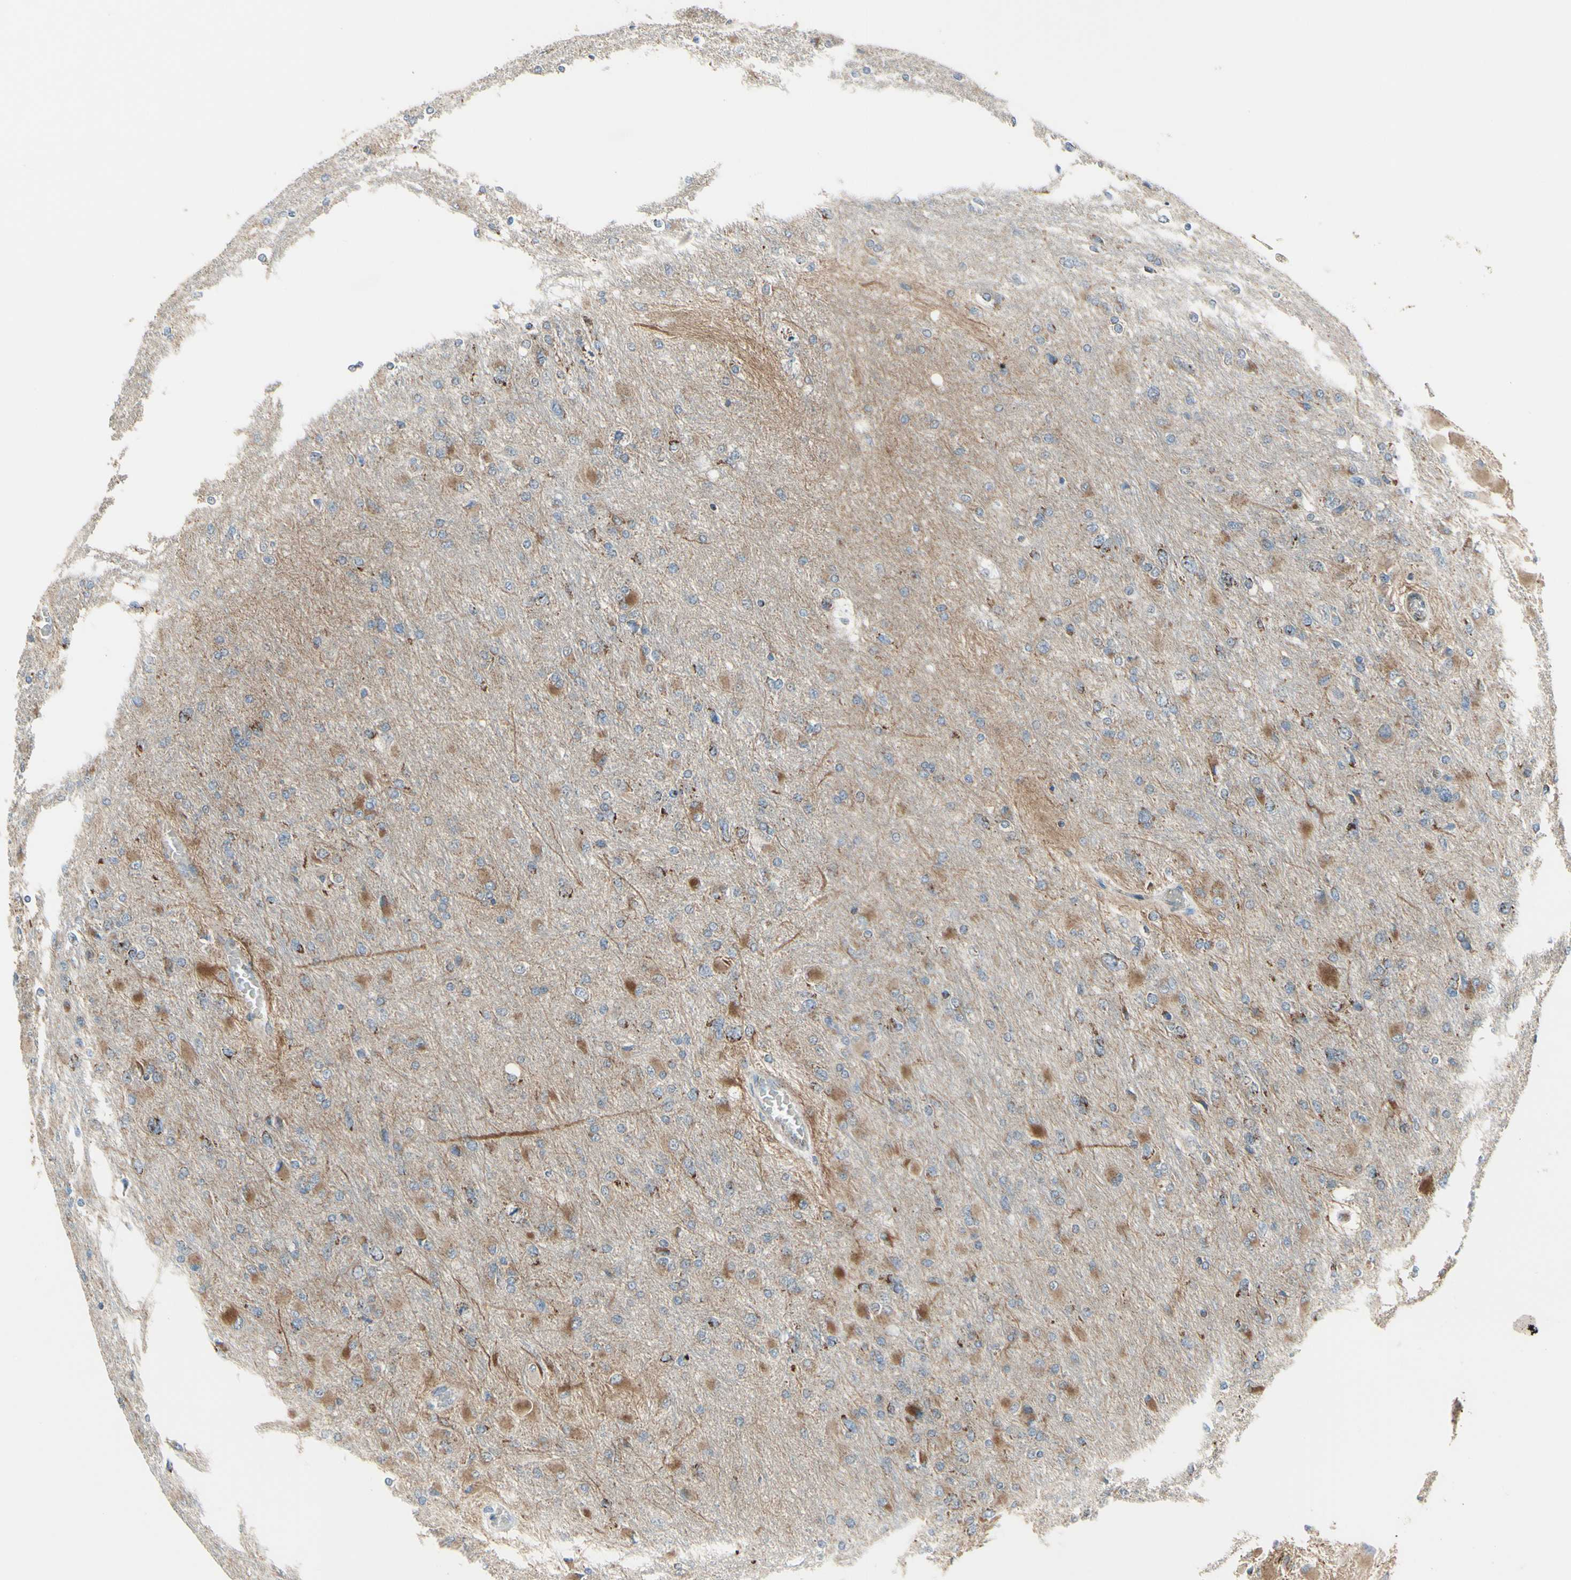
{"staining": {"intensity": "weak", "quantity": "<25%", "location": "cytoplasmic/membranous"}, "tissue": "glioma", "cell_type": "Tumor cells", "image_type": "cancer", "snomed": [{"axis": "morphology", "description": "Glioma, malignant, High grade"}, {"axis": "topography", "description": "Cerebral cortex"}], "caption": "This is a image of immunohistochemistry (IHC) staining of high-grade glioma (malignant), which shows no staining in tumor cells.", "gene": "FAM171B", "patient": {"sex": "female", "age": 36}}